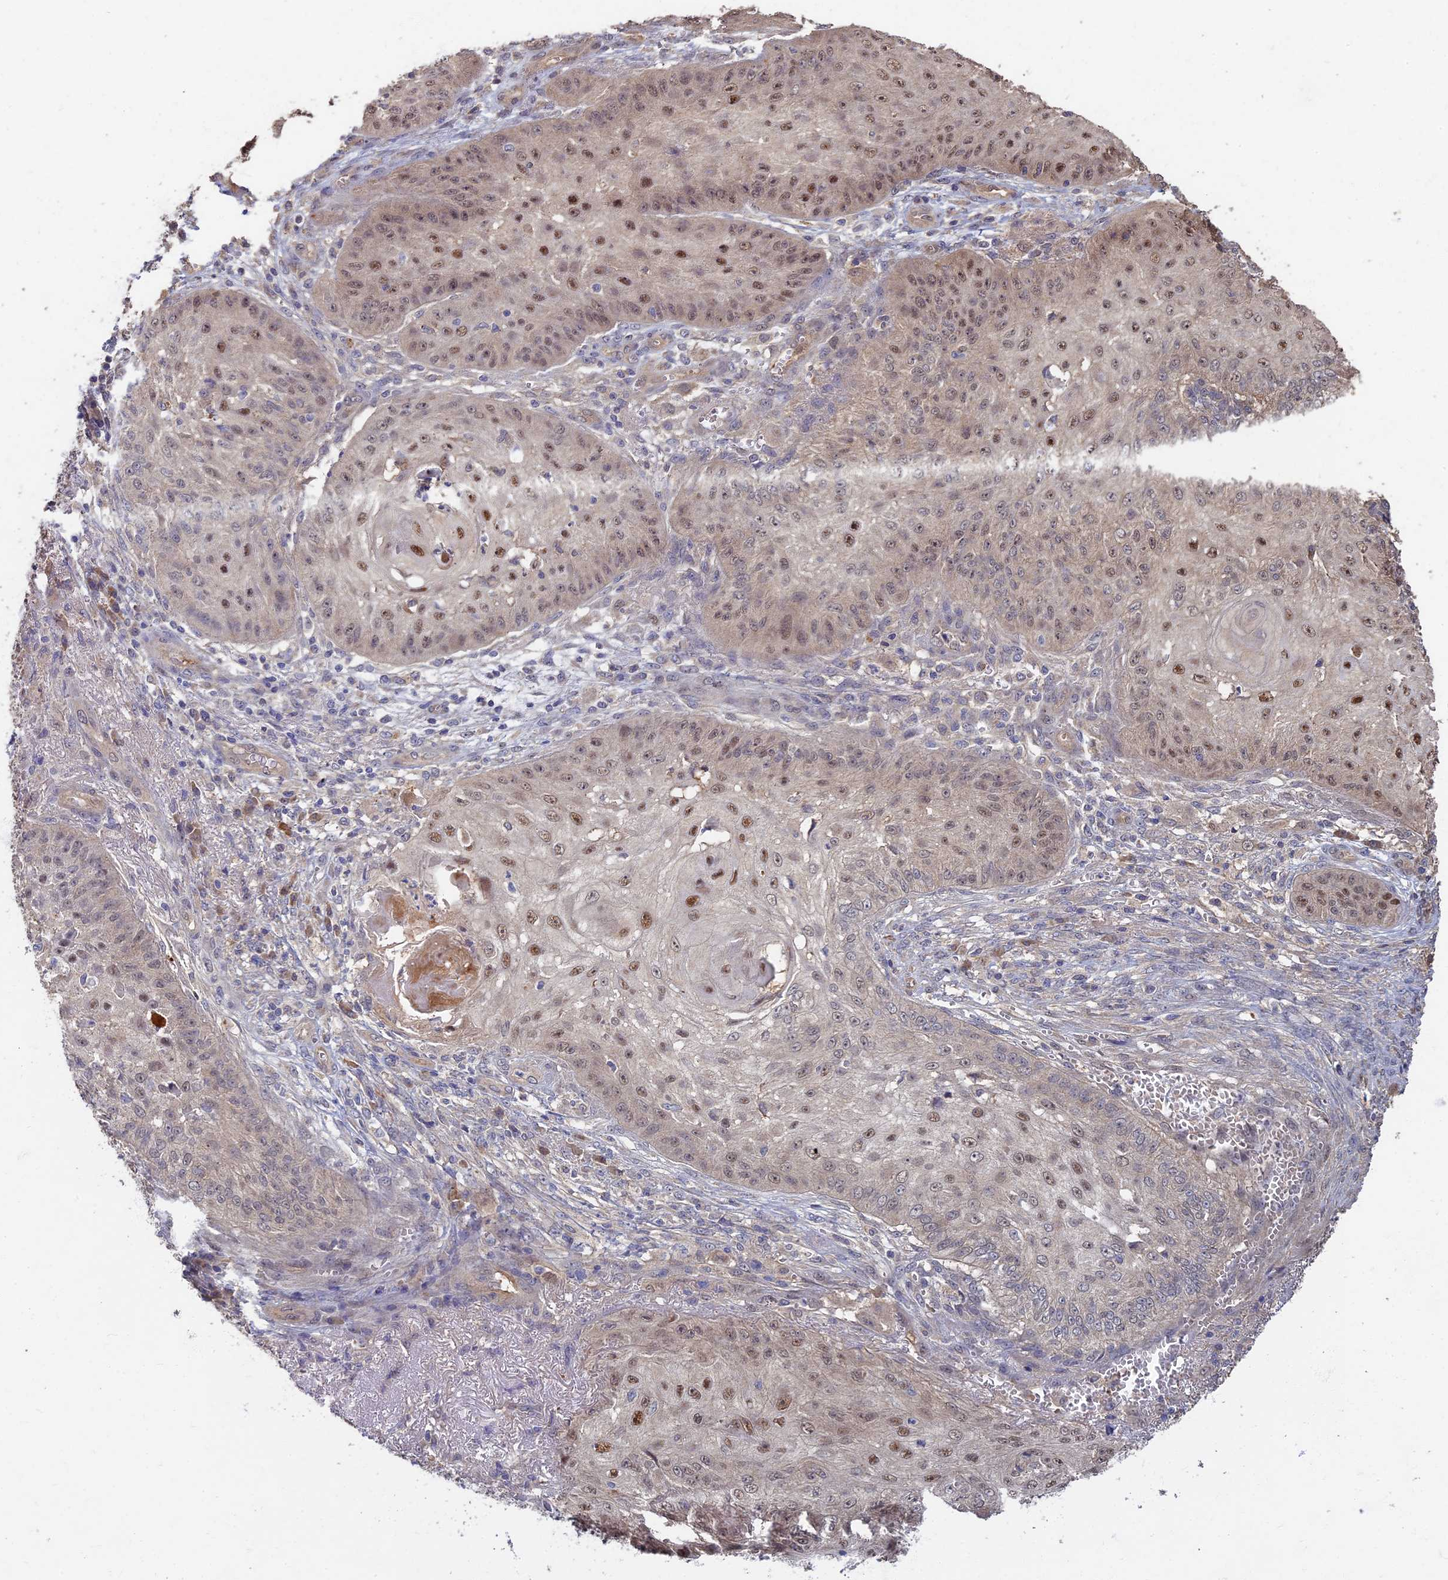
{"staining": {"intensity": "moderate", "quantity": "<25%", "location": "nuclear"}, "tissue": "skin cancer", "cell_type": "Tumor cells", "image_type": "cancer", "snomed": [{"axis": "morphology", "description": "Squamous cell carcinoma, NOS"}, {"axis": "topography", "description": "Skin"}], "caption": "DAB immunohistochemical staining of human squamous cell carcinoma (skin) reveals moderate nuclear protein staining in about <25% of tumor cells.", "gene": "RSPH3", "patient": {"sex": "male", "age": 70}}